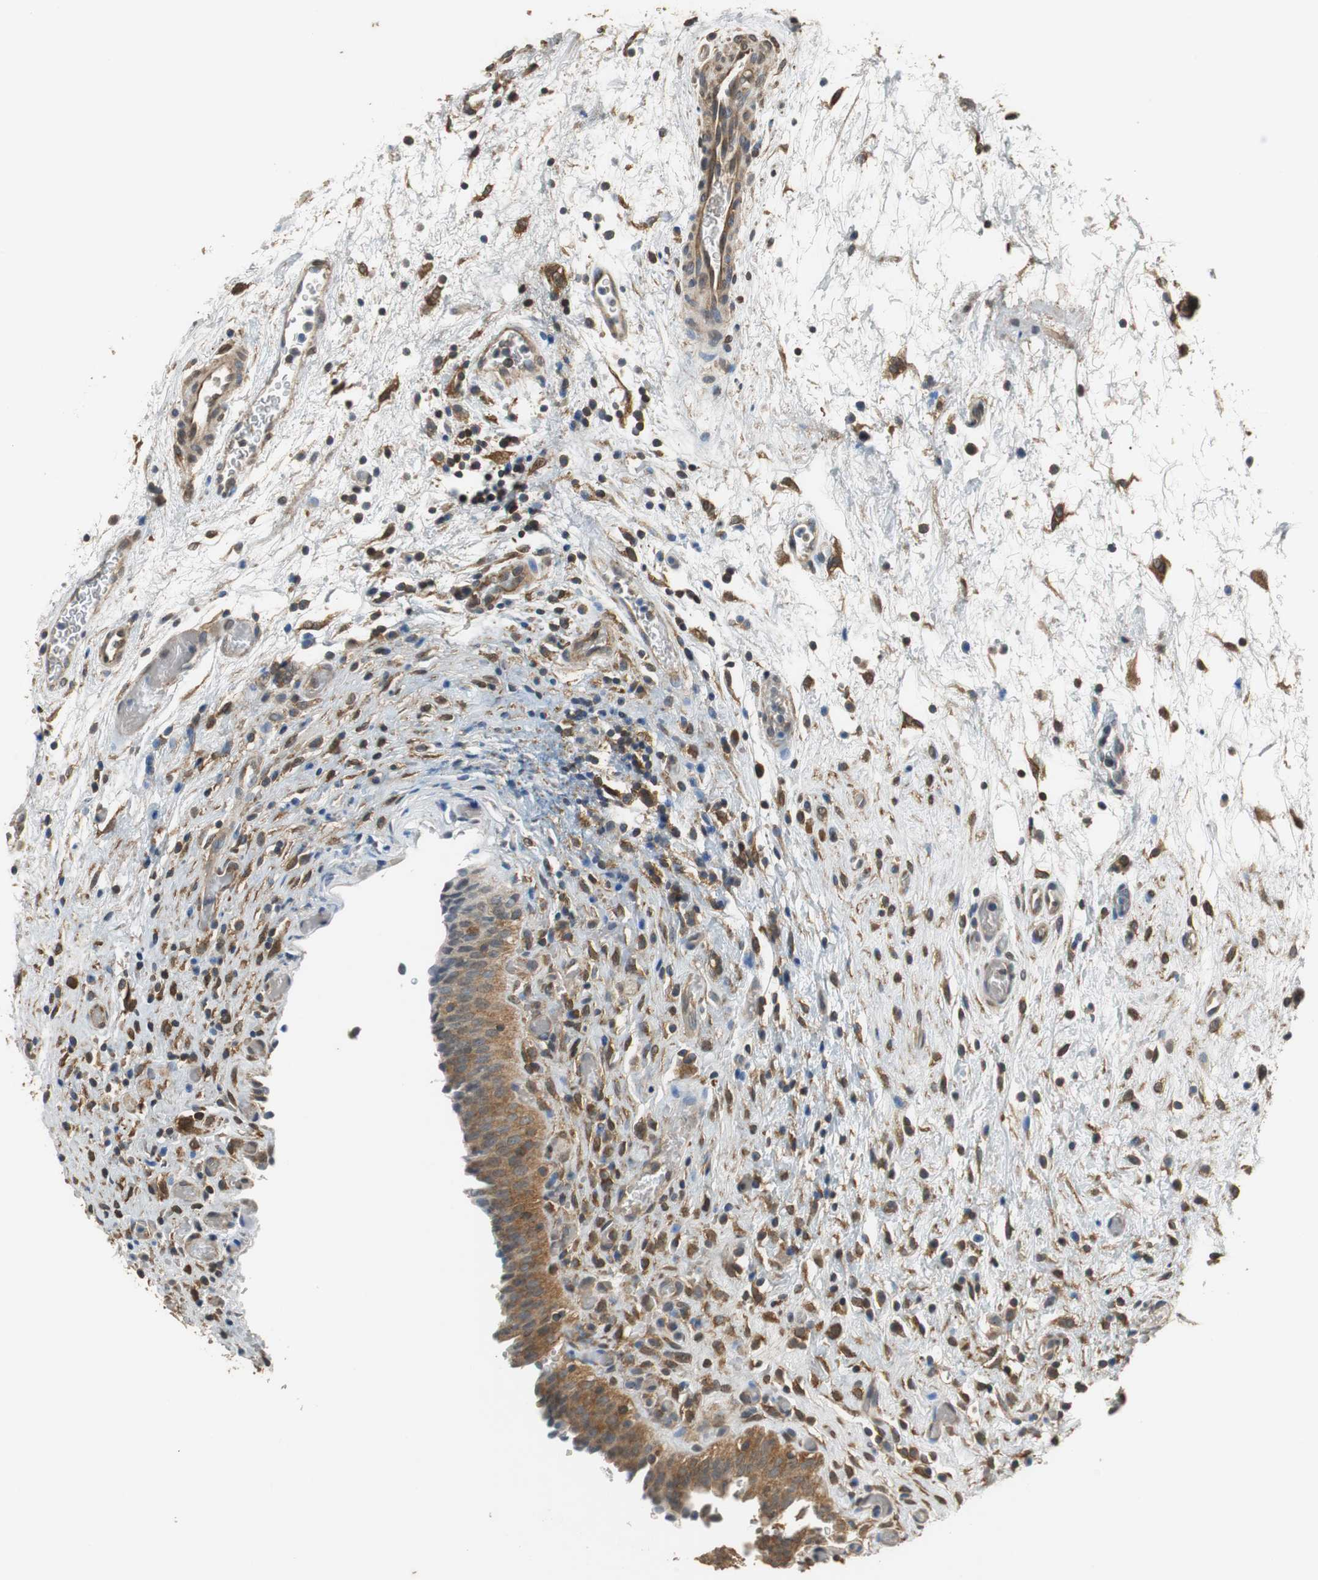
{"staining": {"intensity": "moderate", "quantity": ">75%", "location": "cytoplasmic/membranous"}, "tissue": "urinary bladder", "cell_type": "Urothelial cells", "image_type": "normal", "snomed": [{"axis": "morphology", "description": "Normal tissue, NOS"}, {"axis": "topography", "description": "Urinary bladder"}], "caption": "Protein expression by IHC shows moderate cytoplasmic/membranous staining in approximately >75% of urothelial cells in unremarkable urinary bladder.", "gene": "UBQLN2", "patient": {"sex": "male", "age": 51}}